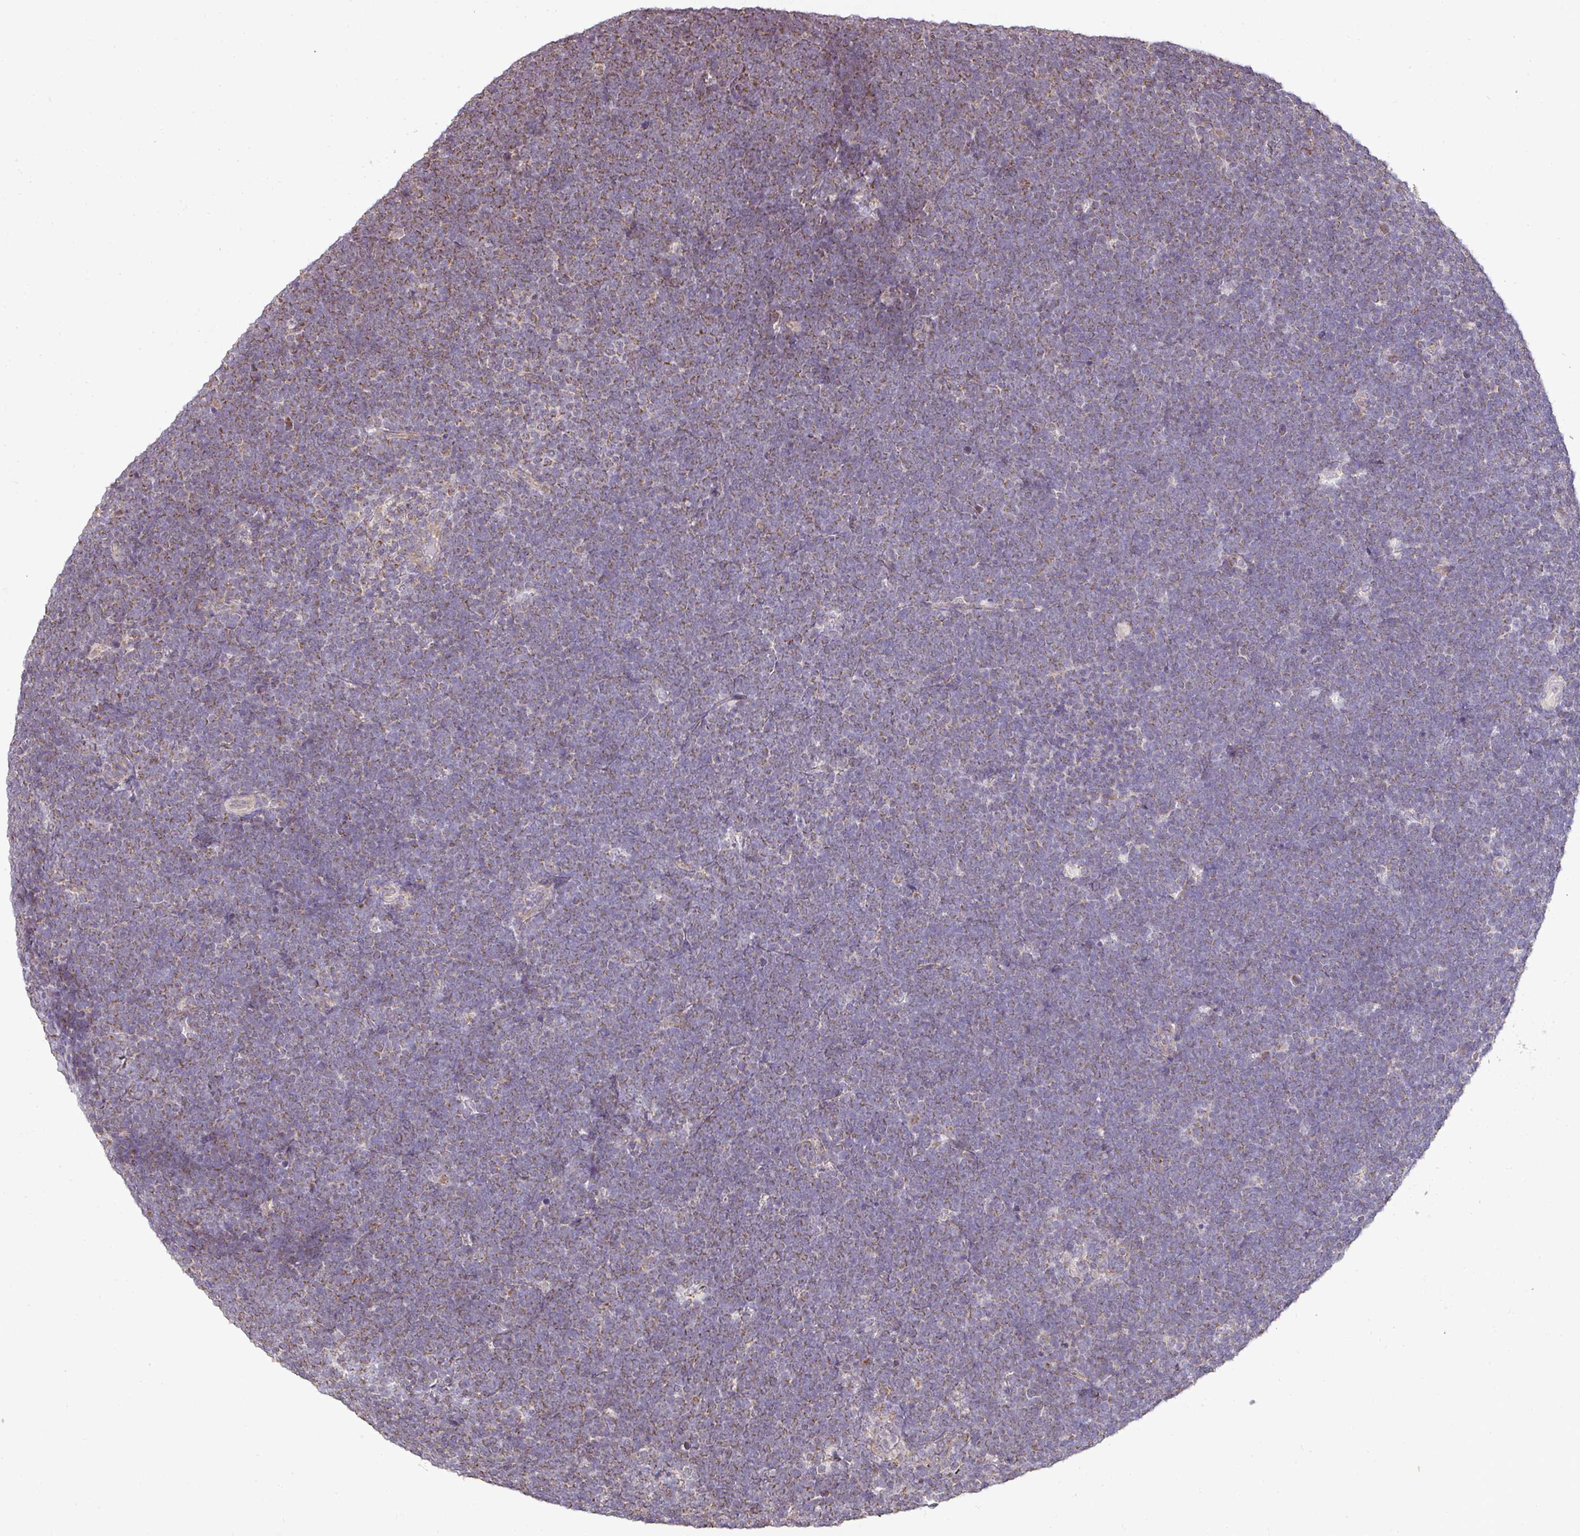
{"staining": {"intensity": "moderate", "quantity": "25%-75%", "location": "cytoplasmic/membranous"}, "tissue": "lymphoma", "cell_type": "Tumor cells", "image_type": "cancer", "snomed": [{"axis": "morphology", "description": "Malignant lymphoma, non-Hodgkin's type, High grade"}, {"axis": "topography", "description": "Lymph node"}], "caption": "The photomicrograph reveals staining of high-grade malignant lymphoma, non-Hodgkin's type, revealing moderate cytoplasmic/membranous protein expression (brown color) within tumor cells. The protein of interest is shown in brown color, while the nuclei are stained blue.", "gene": "MYOM2", "patient": {"sex": "male", "age": 13}}